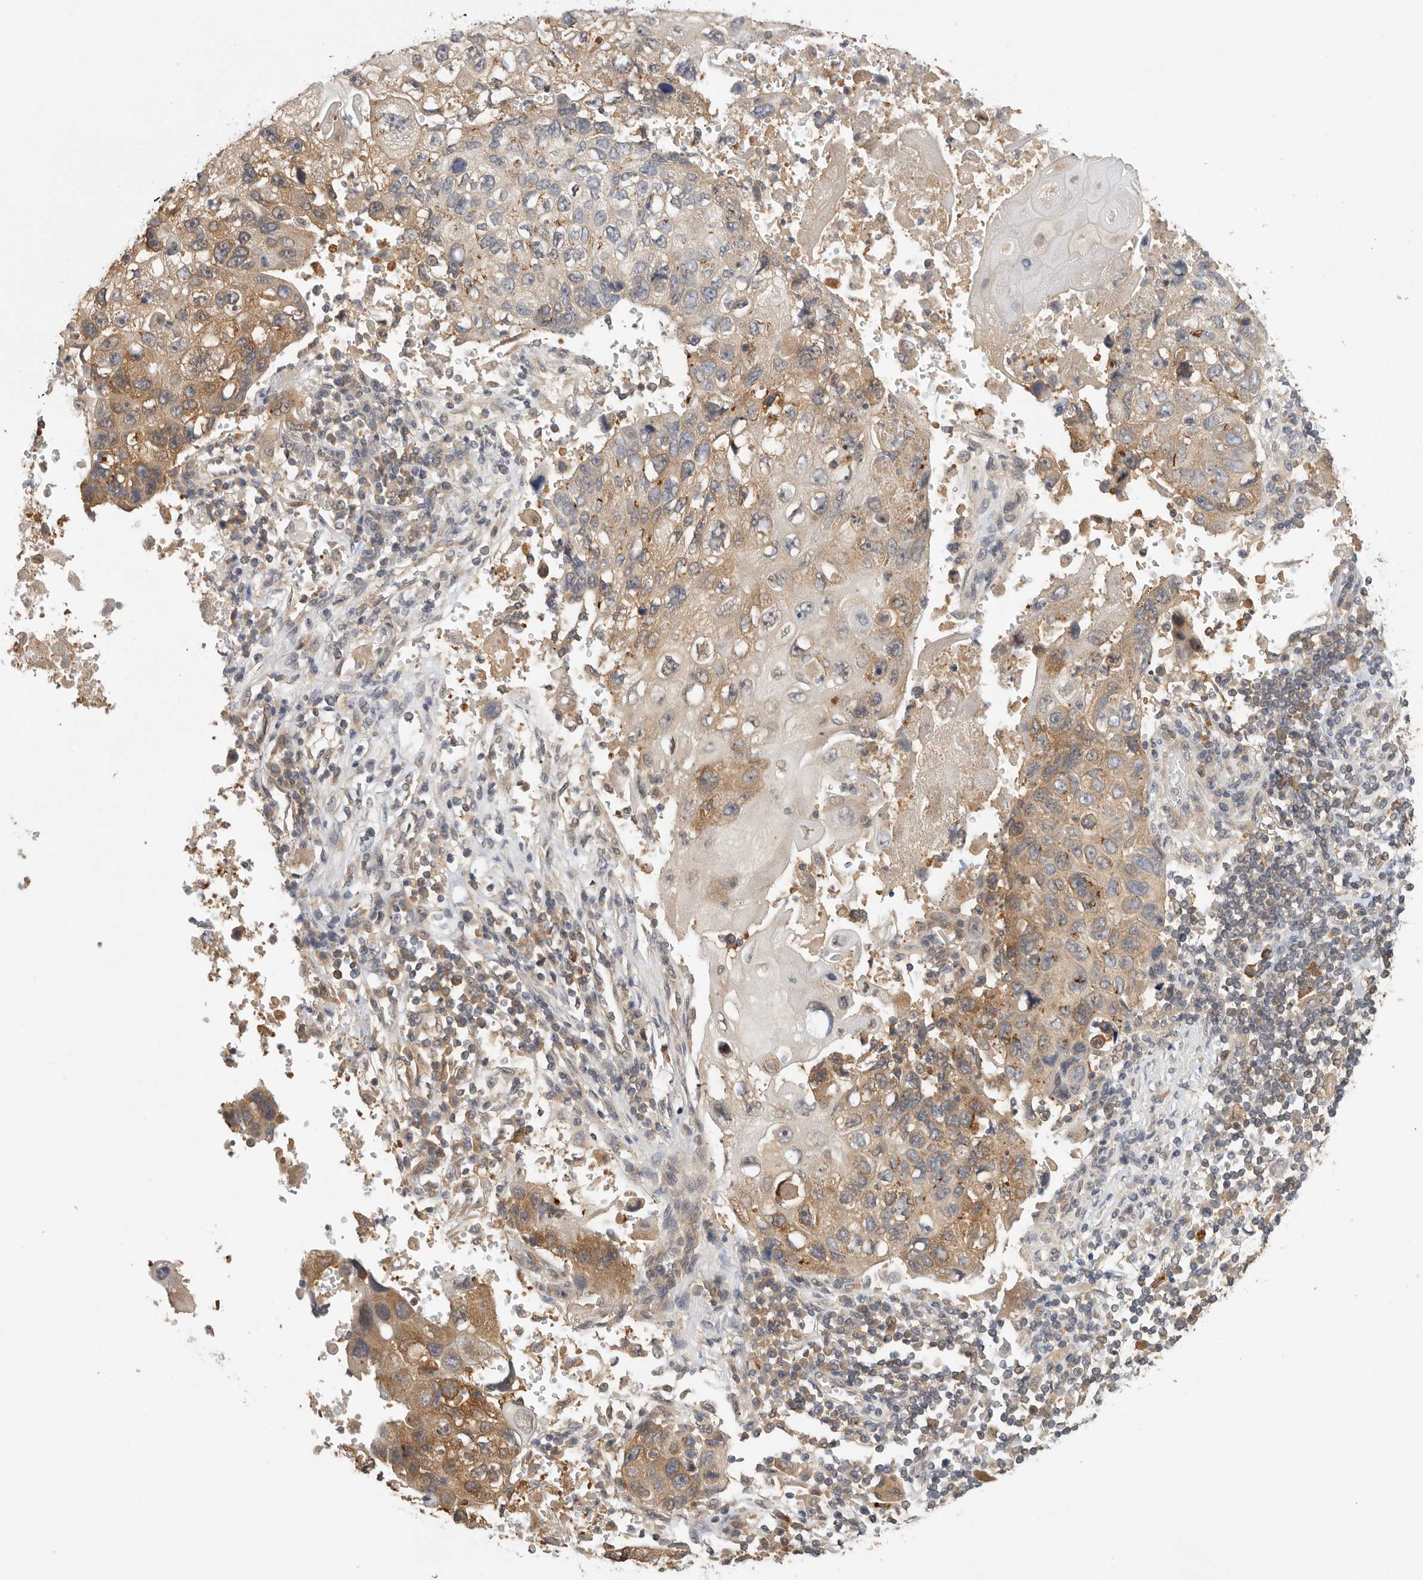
{"staining": {"intensity": "moderate", "quantity": "25%-75%", "location": "cytoplasmic/membranous"}, "tissue": "lung cancer", "cell_type": "Tumor cells", "image_type": "cancer", "snomed": [{"axis": "morphology", "description": "Squamous cell carcinoma, NOS"}, {"axis": "topography", "description": "Lung"}], "caption": "Moderate cytoplasmic/membranous protein staining is identified in about 25%-75% of tumor cells in lung cancer.", "gene": "CCT8", "patient": {"sex": "male", "age": 61}}